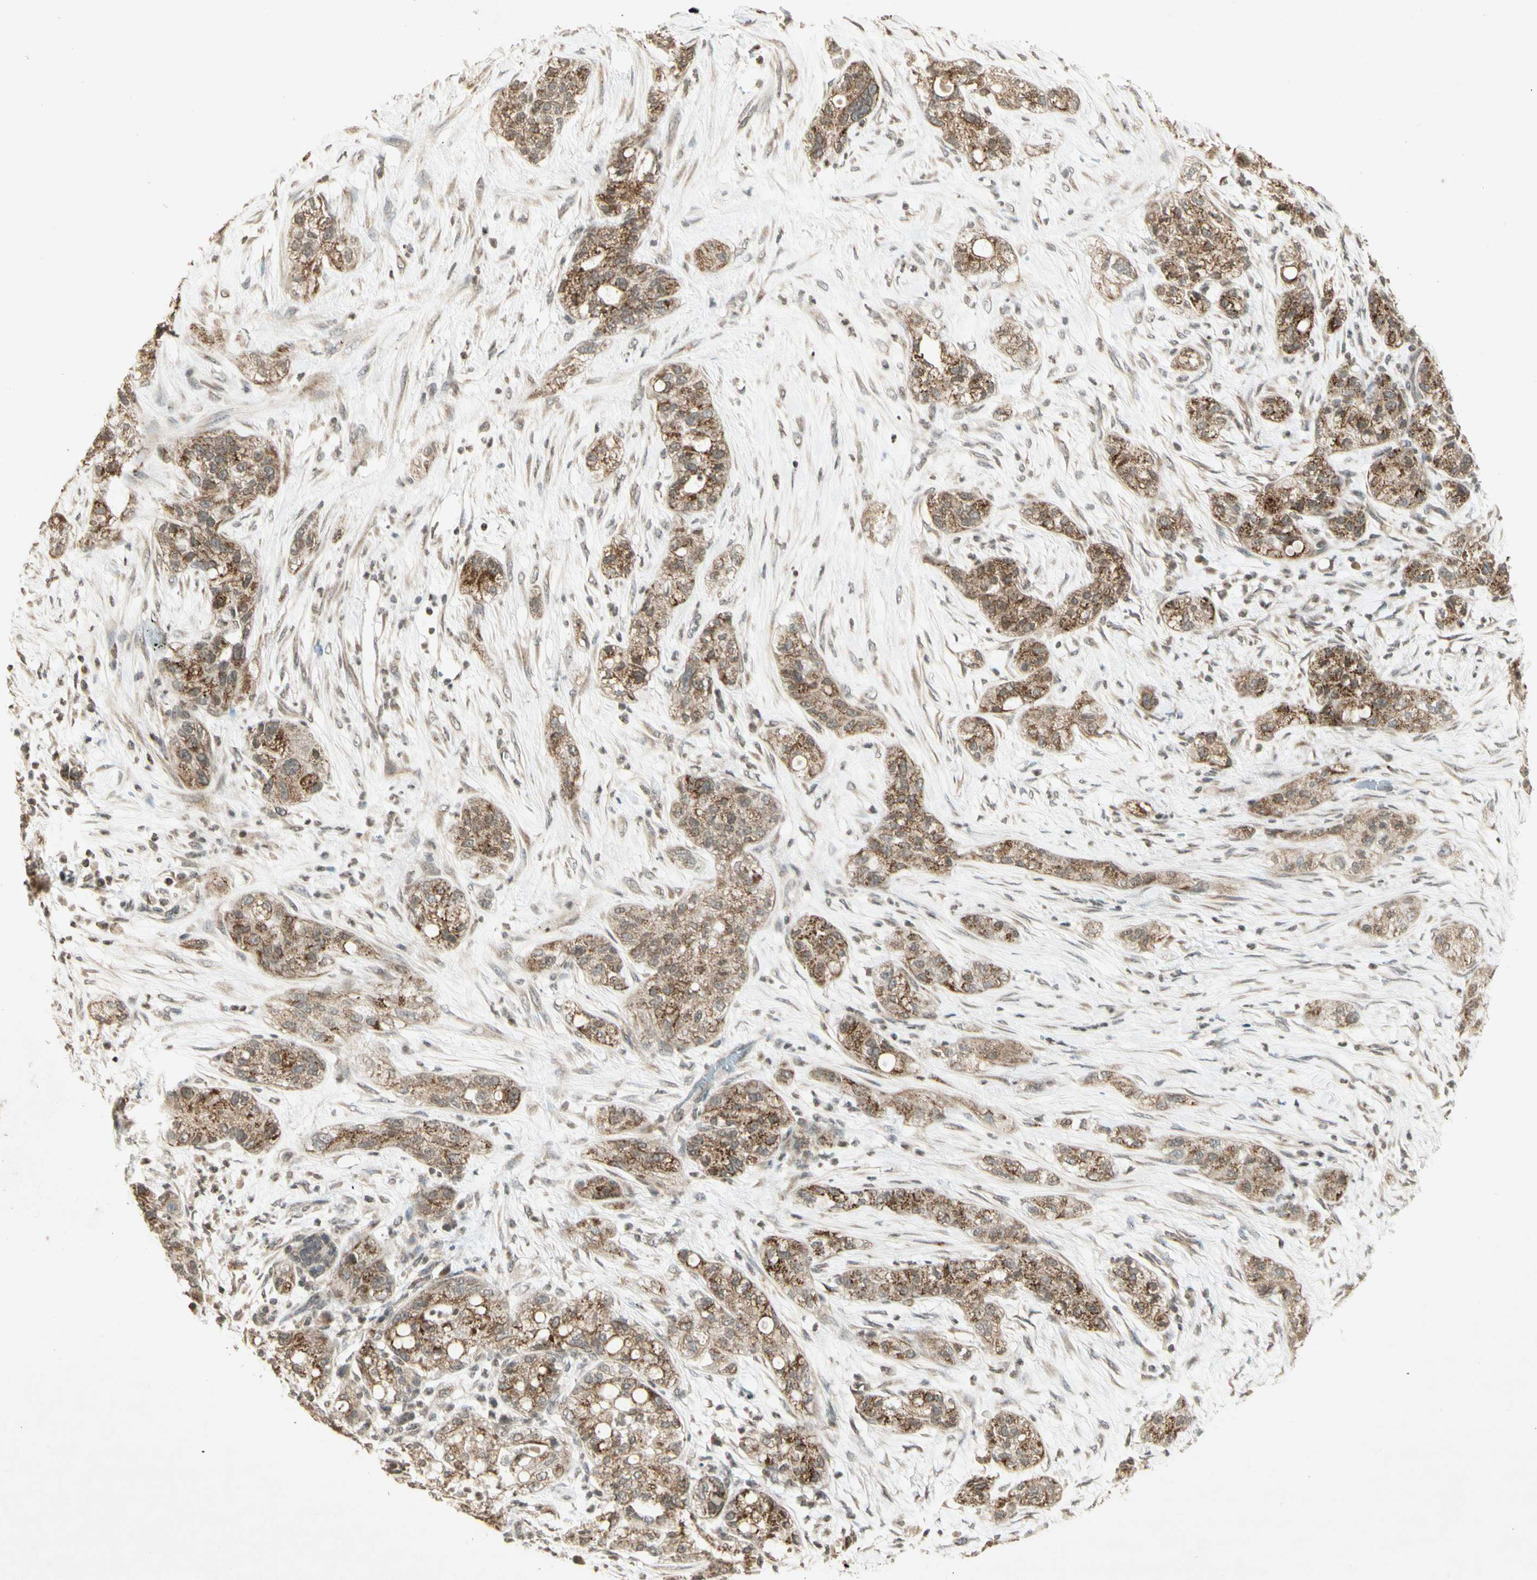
{"staining": {"intensity": "moderate", "quantity": ">75%", "location": "cytoplasmic/membranous"}, "tissue": "pancreatic cancer", "cell_type": "Tumor cells", "image_type": "cancer", "snomed": [{"axis": "morphology", "description": "Adenocarcinoma, NOS"}, {"axis": "topography", "description": "Pancreas"}], "caption": "The immunohistochemical stain labels moderate cytoplasmic/membranous staining in tumor cells of adenocarcinoma (pancreatic) tissue.", "gene": "CCNI", "patient": {"sex": "female", "age": 78}}